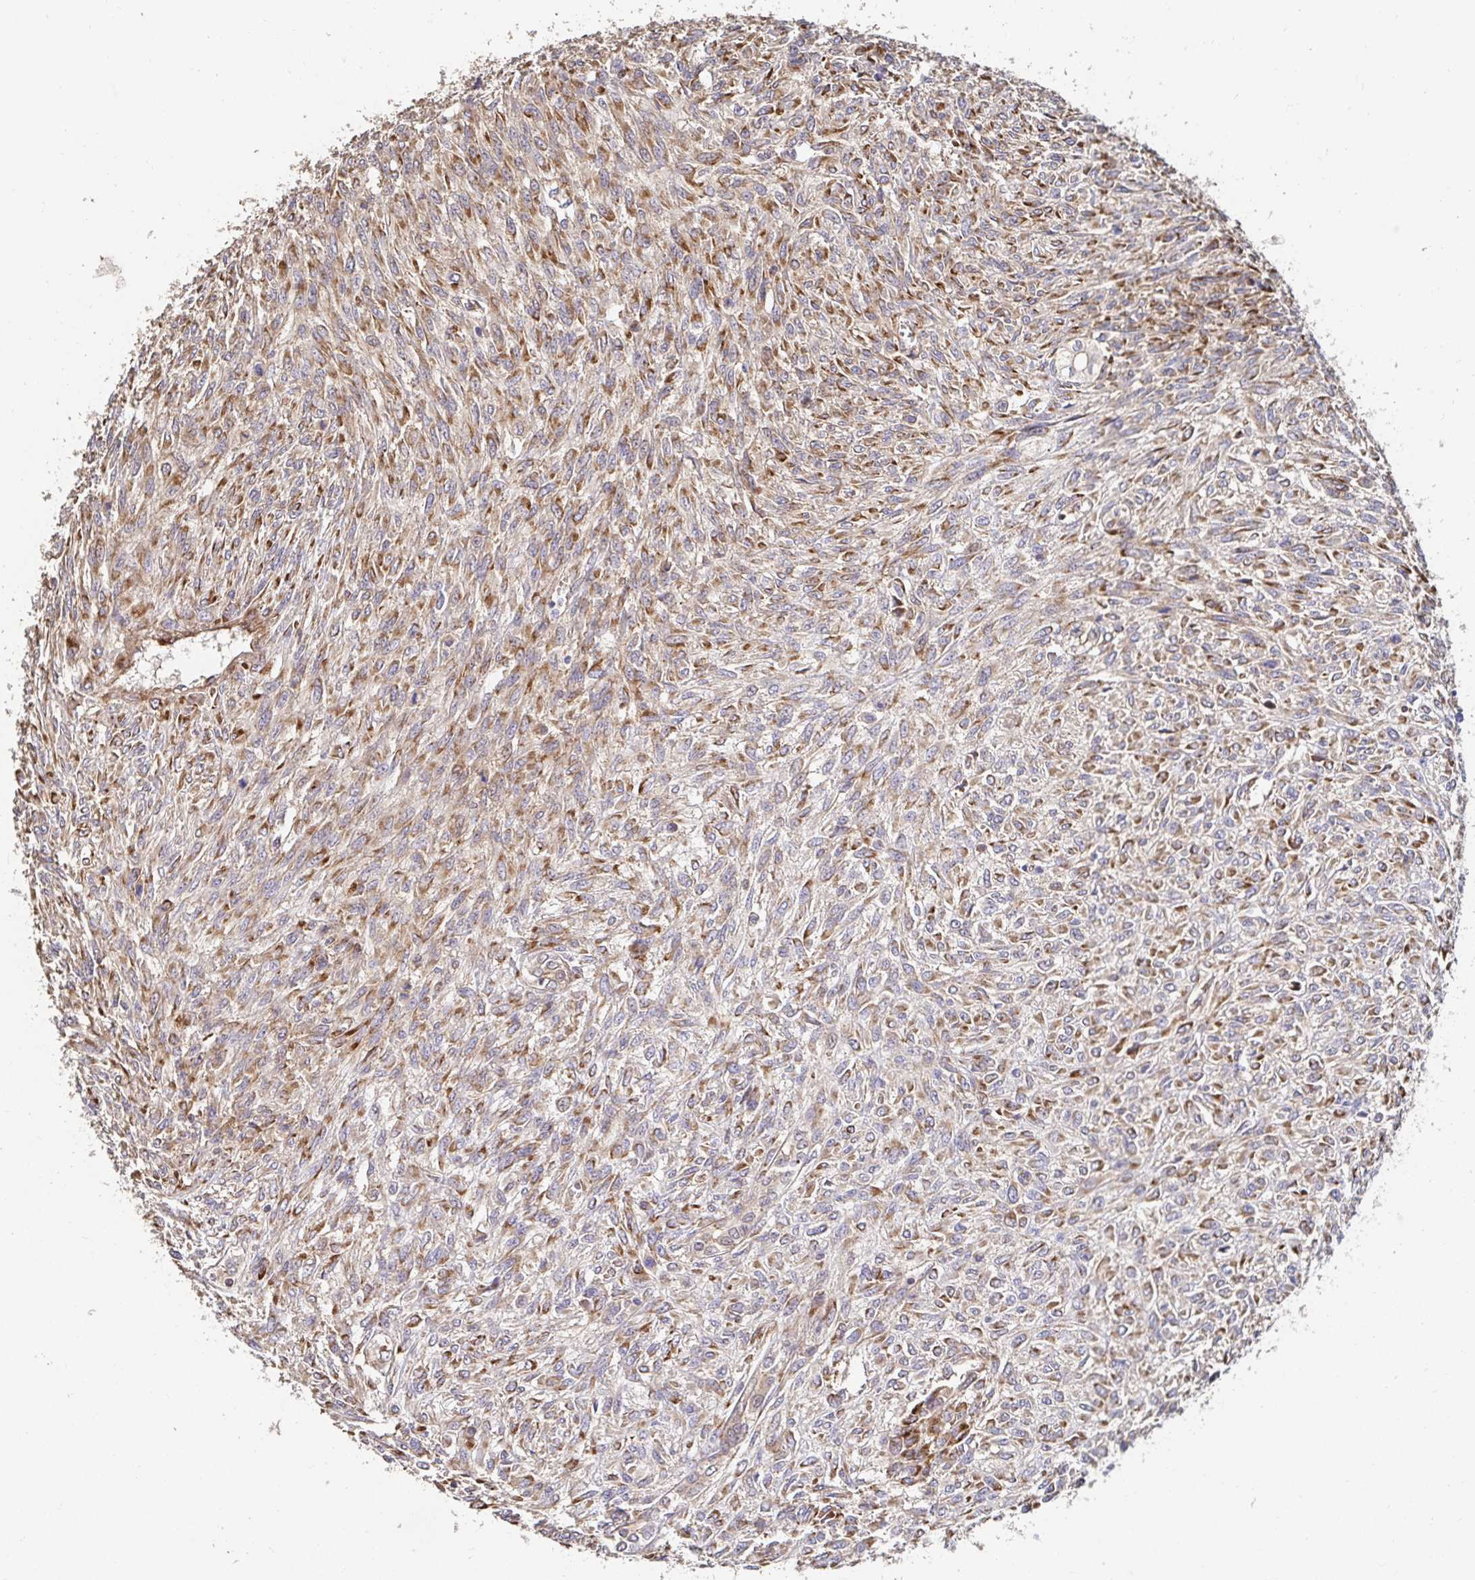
{"staining": {"intensity": "moderate", "quantity": ">75%", "location": "cytoplasmic/membranous"}, "tissue": "renal cancer", "cell_type": "Tumor cells", "image_type": "cancer", "snomed": [{"axis": "morphology", "description": "Adenocarcinoma, NOS"}, {"axis": "topography", "description": "Kidney"}], "caption": "IHC histopathology image of human renal adenocarcinoma stained for a protein (brown), which exhibits medium levels of moderate cytoplasmic/membranous positivity in about >75% of tumor cells.", "gene": "APBB1", "patient": {"sex": "male", "age": 58}}